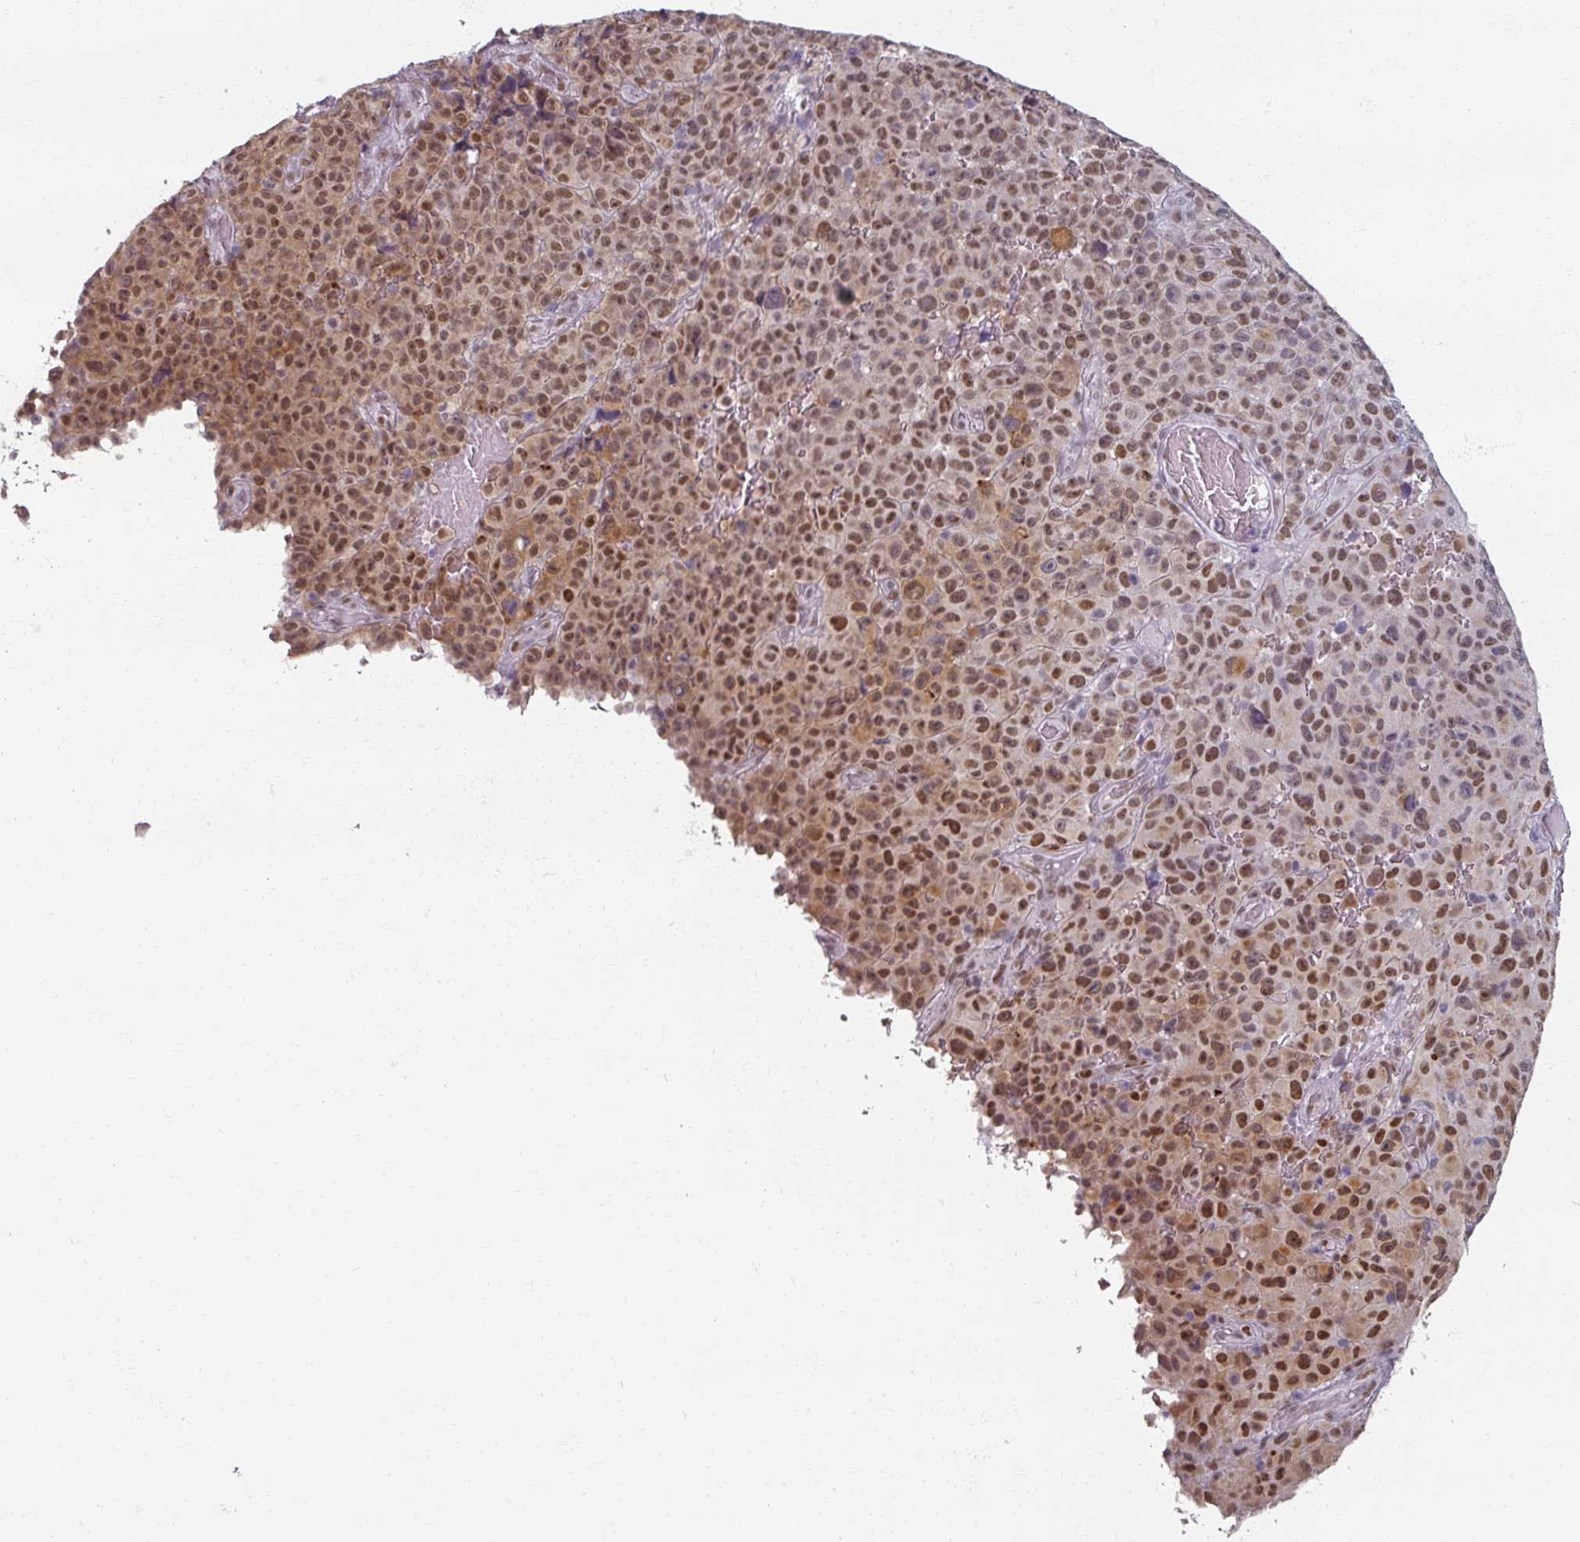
{"staining": {"intensity": "moderate", "quantity": ">75%", "location": "nuclear"}, "tissue": "melanoma", "cell_type": "Tumor cells", "image_type": "cancer", "snomed": [{"axis": "morphology", "description": "Malignant melanoma, NOS"}, {"axis": "topography", "description": "Skin"}], "caption": "A brown stain shows moderate nuclear staining of a protein in human melanoma tumor cells.", "gene": "RIPOR3", "patient": {"sex": "female", "age": 82}}